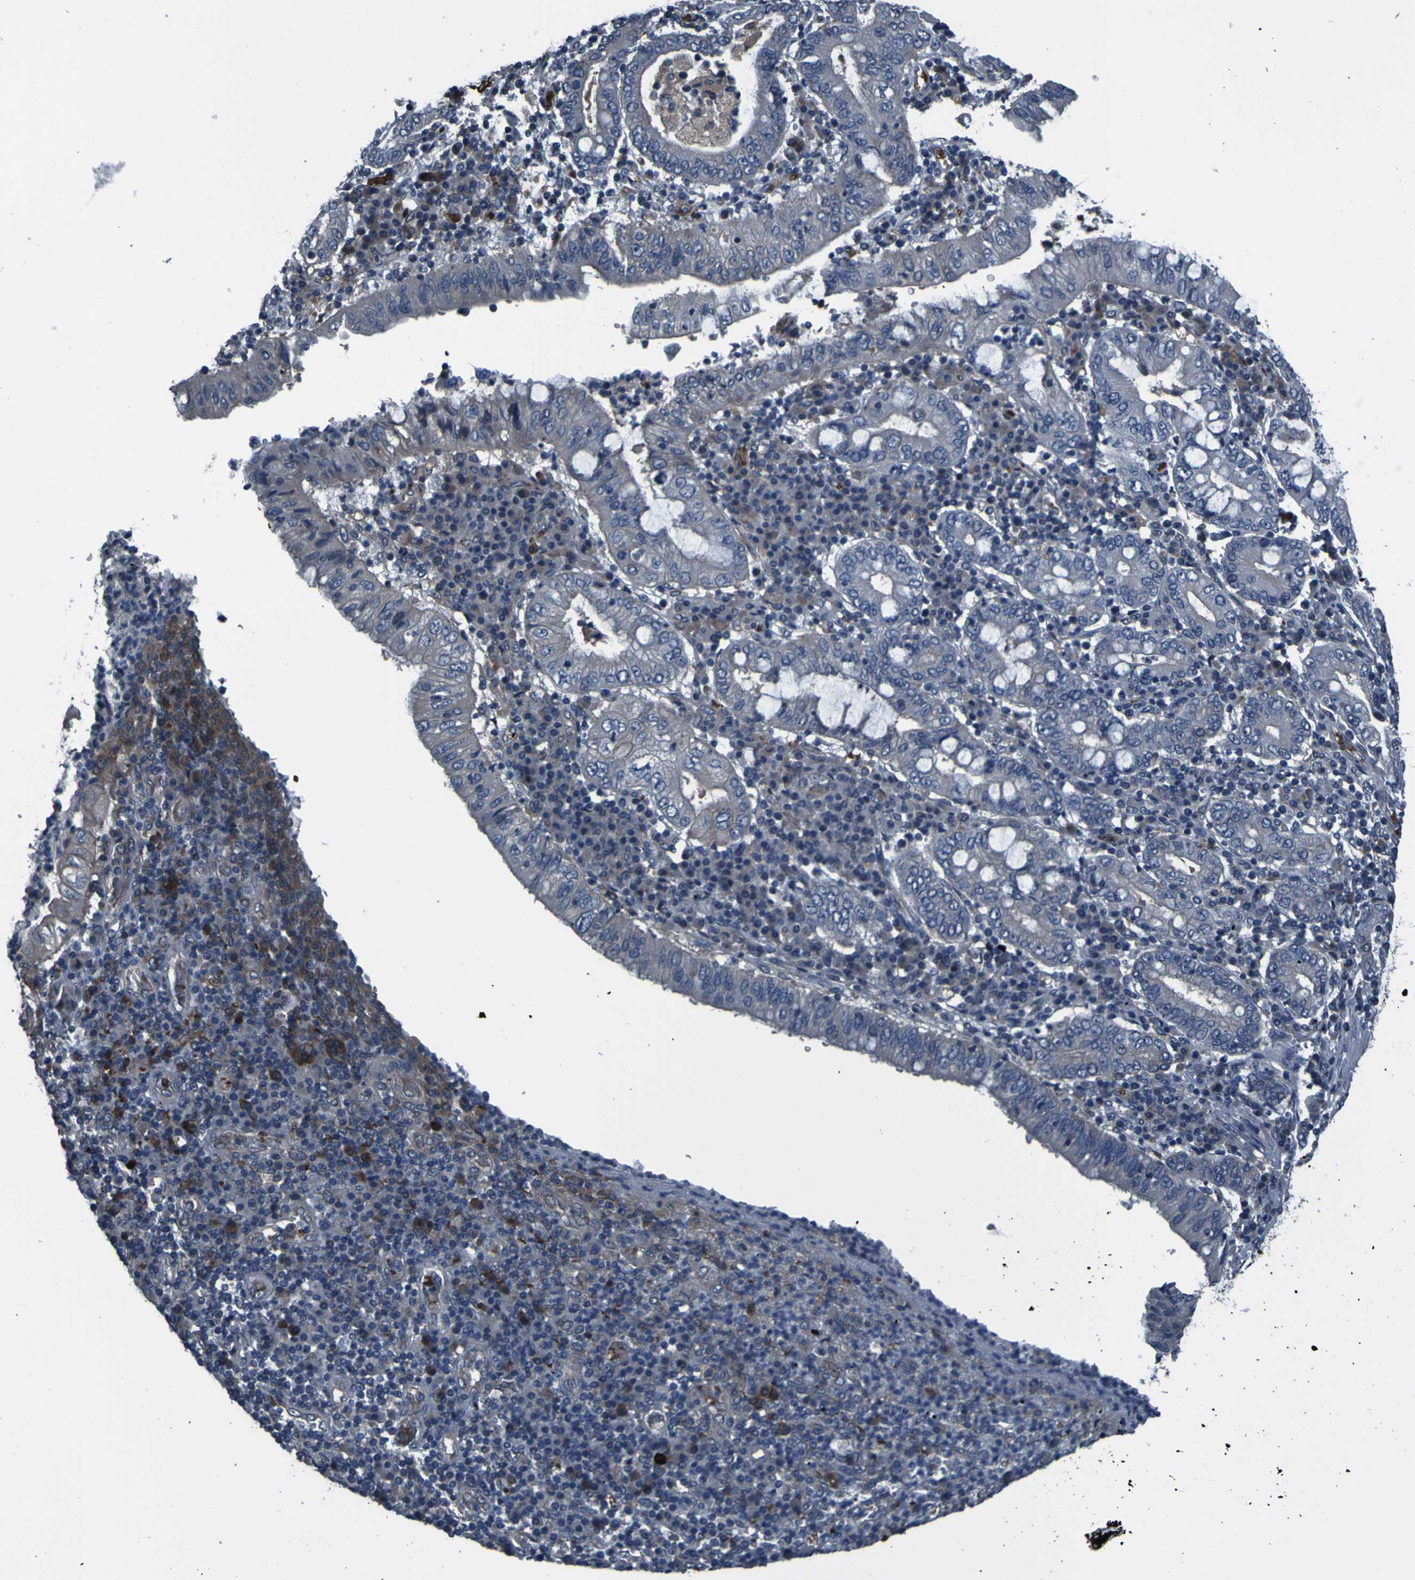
{"staining": {"intensity": "weak", "quantity": "<25%", "location": "cytoplasmic/membranous"}, "tissue": "stomach cancer", "cell_type": "Tumor cells", "image_type": "cancer", "snomed": [{"axis": "morphology", "description": "Normal tissue, NOS"}, {"axis": "morphology", "description": "Adenocarcinoma, NOS"}, {"axis": "topography", "description": "Esophagus"}, {"axis": "topography", "description": "Stomach, upper"}, {"axis": "topography", "description": "Peripheral nerve tissue"}], "caption": "High magnification brightfield microscopy of stomach cancer stained with DAB (3,3'-diaminobenzidine) (brown) and counterstained with hematoxylin (blue): tumor cells show no significant staining. (Immunohistochemistry (ihc), brightfield microscopy, high magnification).", "gene": "GRAMD1A", "patient": {"sex": "male", "age": 62}}